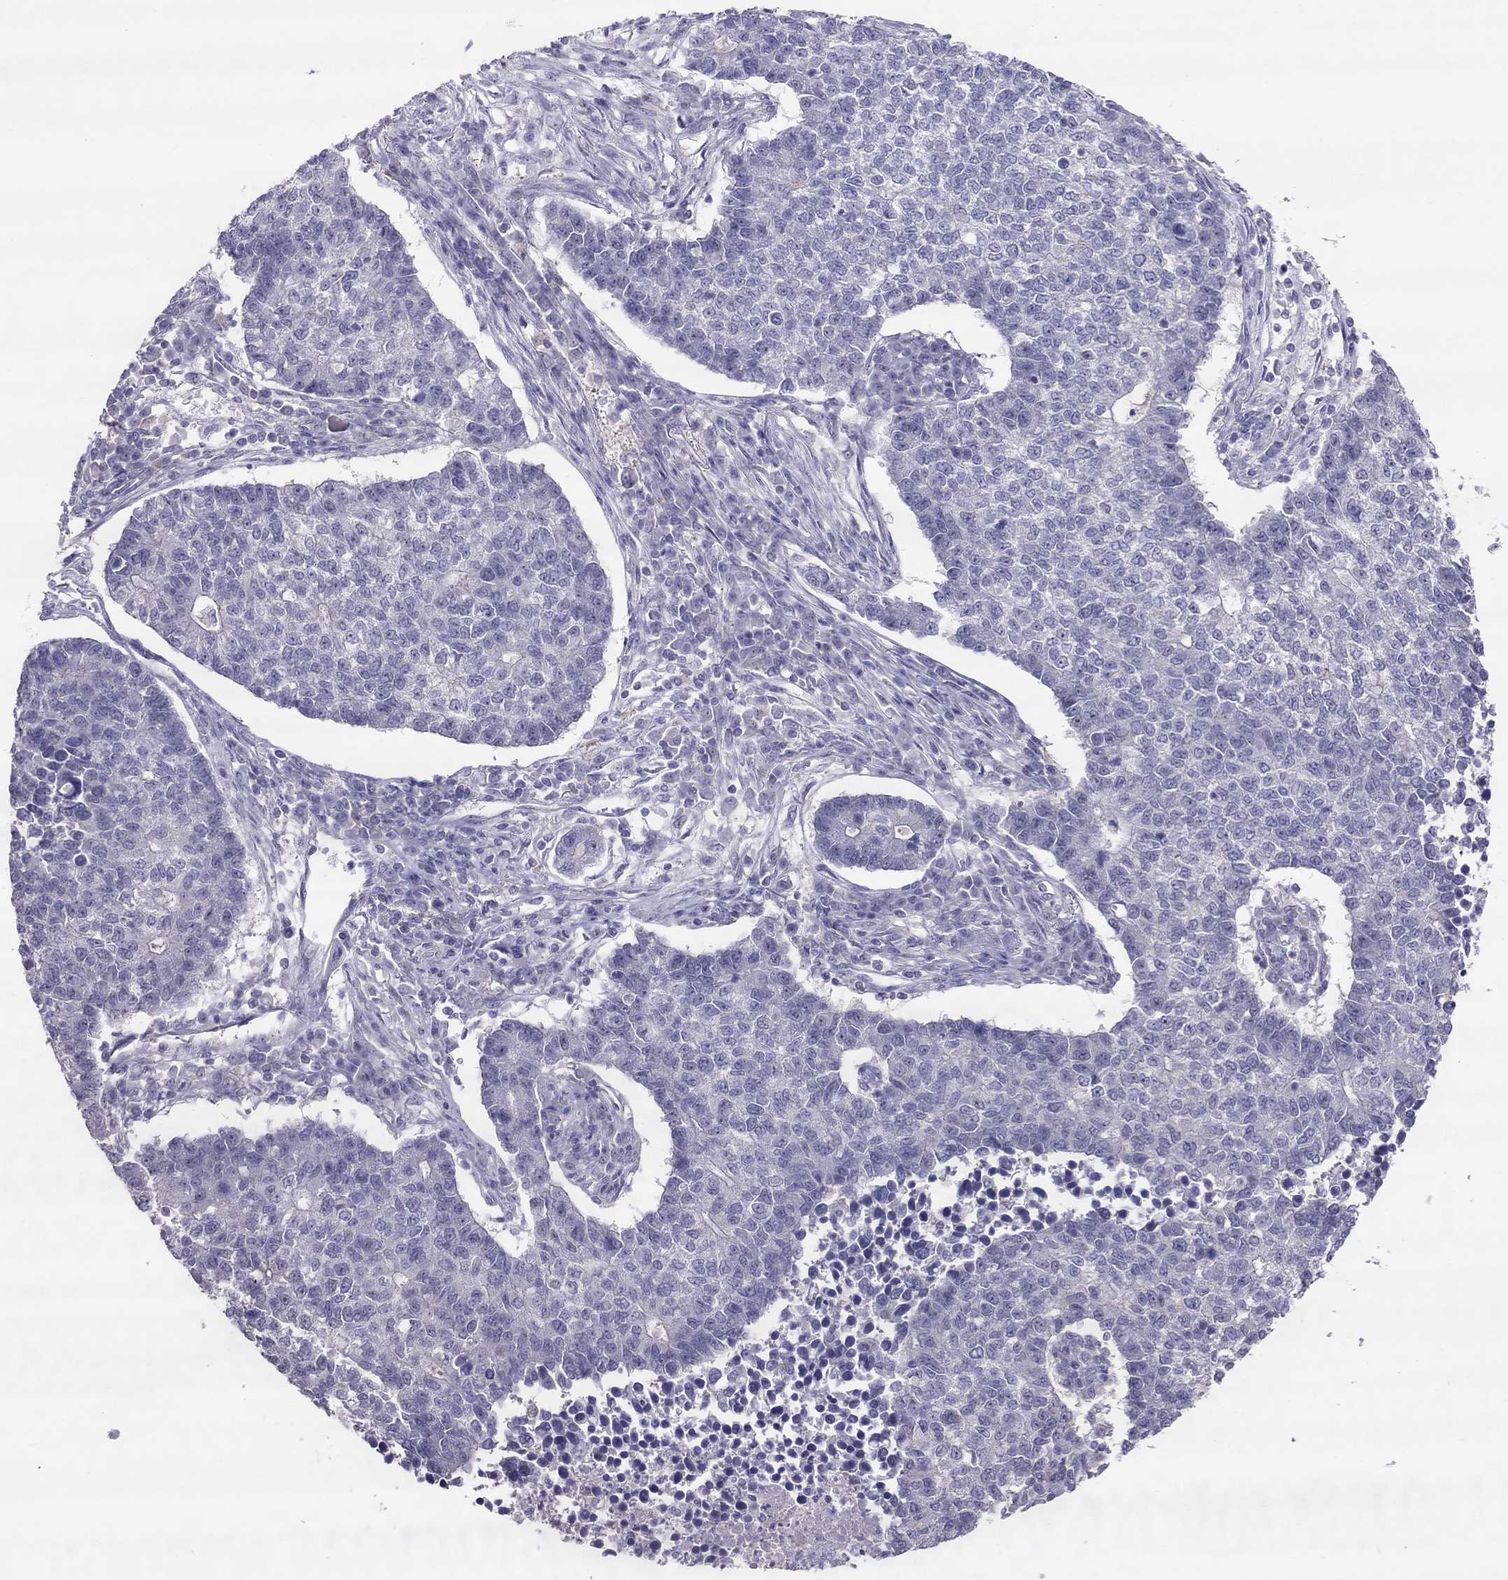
{"staining": {"intensity": "negative", "quantity": "none", "location": "none"}, "tissue": "lung cancer", "cell_type": "Tumor cells", "image_type": "cancer", "snomed": [{"axis": "morphology", "description": "Adenocarcinoma, NOS"}, {"axis": "topography", "description": "Lung"}], "caption": "Tumor cells are negative for brown protein staining in lung cancer.", "gene": "LRRC46", "patient": {"sex": "male", "age": 57}}